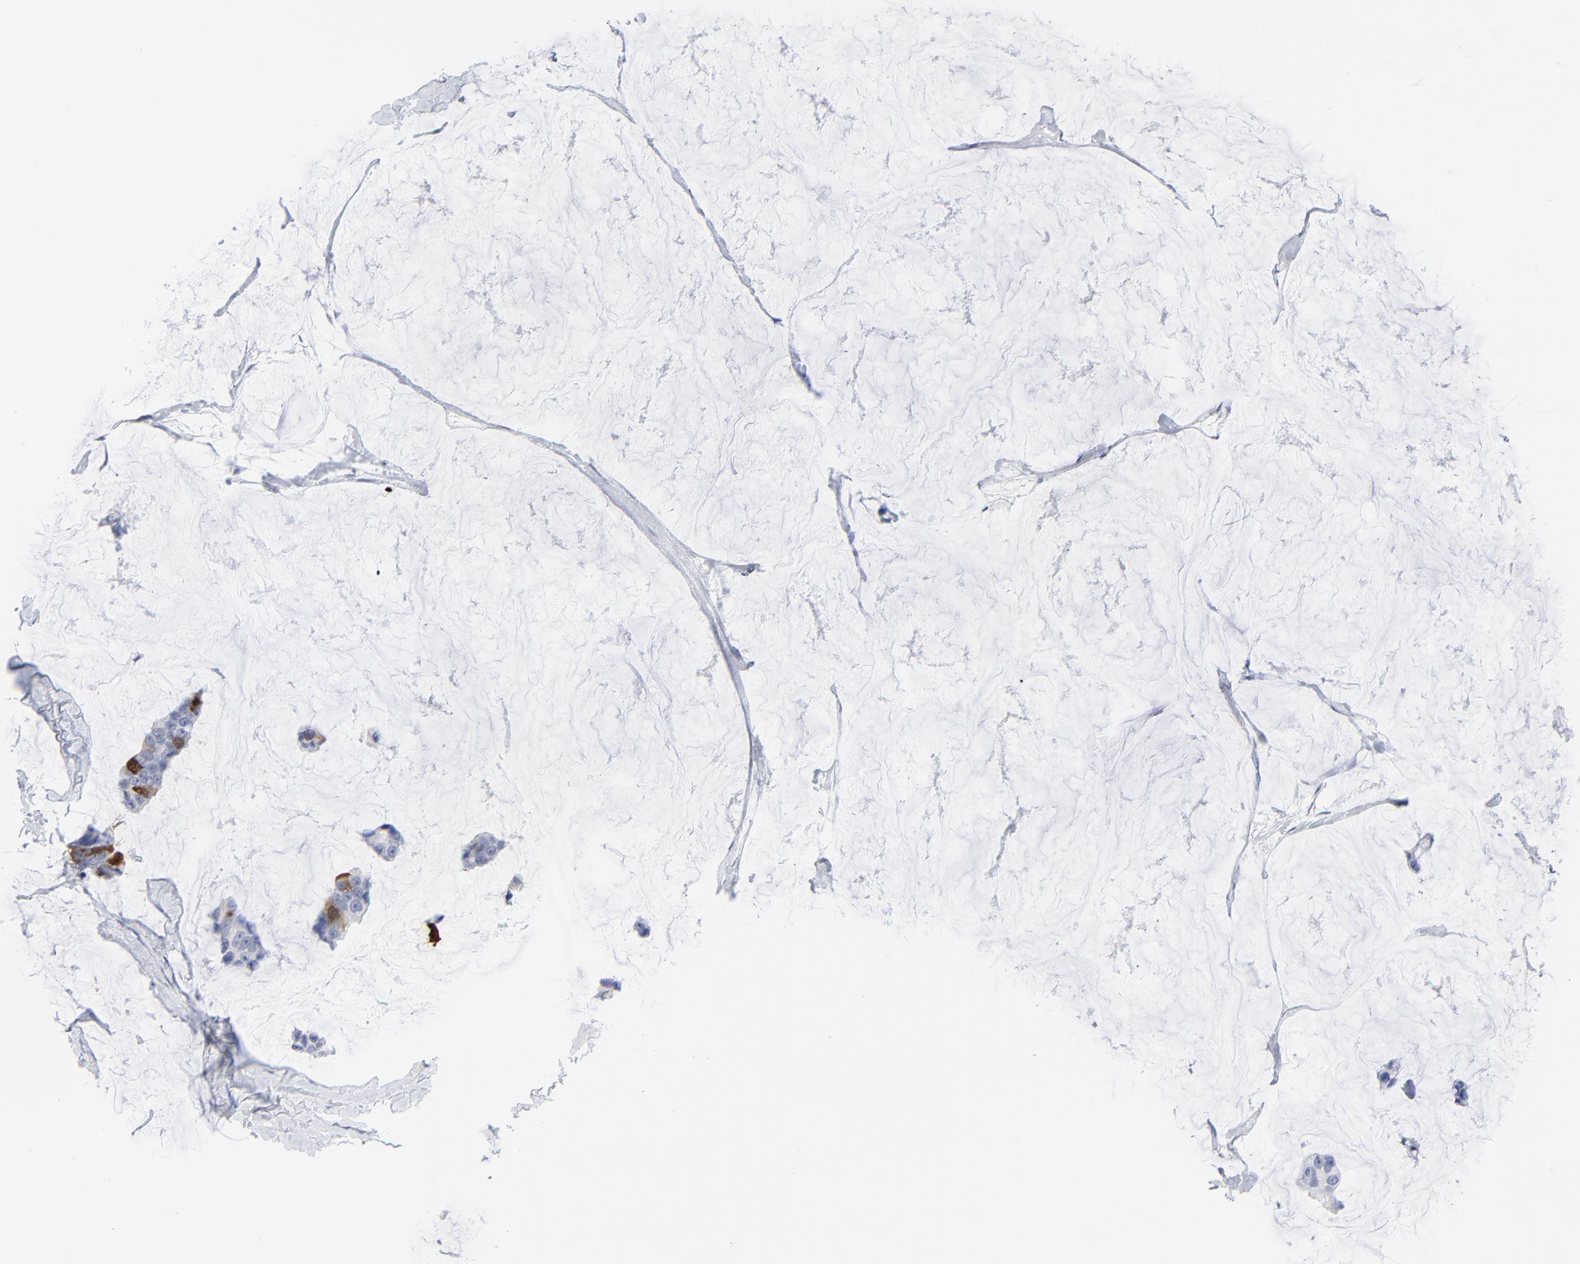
{"staining": {"intensity": "strong", "quantity": "<25%", "location": "cytoplasmic/membranous,nuclear"}, "tissue": "breast cancer", "cell_type": "Tumor cells", "image_type": "cancer", "snomed": [{"axis": "morphology", "description": "Normal tissue, NOS"}, {"axis": "morphology", "description": "Duct carcinoma"}, {"axis": "topography", "description": "Breast"}], "caption": "Immunohistochemical staining of human breast cancer displays strong cytoplasmic/membranous and nuclear protein positivity in about <25% of tumor cells.", "gene": "CDK1", "patient": {"sex": "female", "age": 50}}